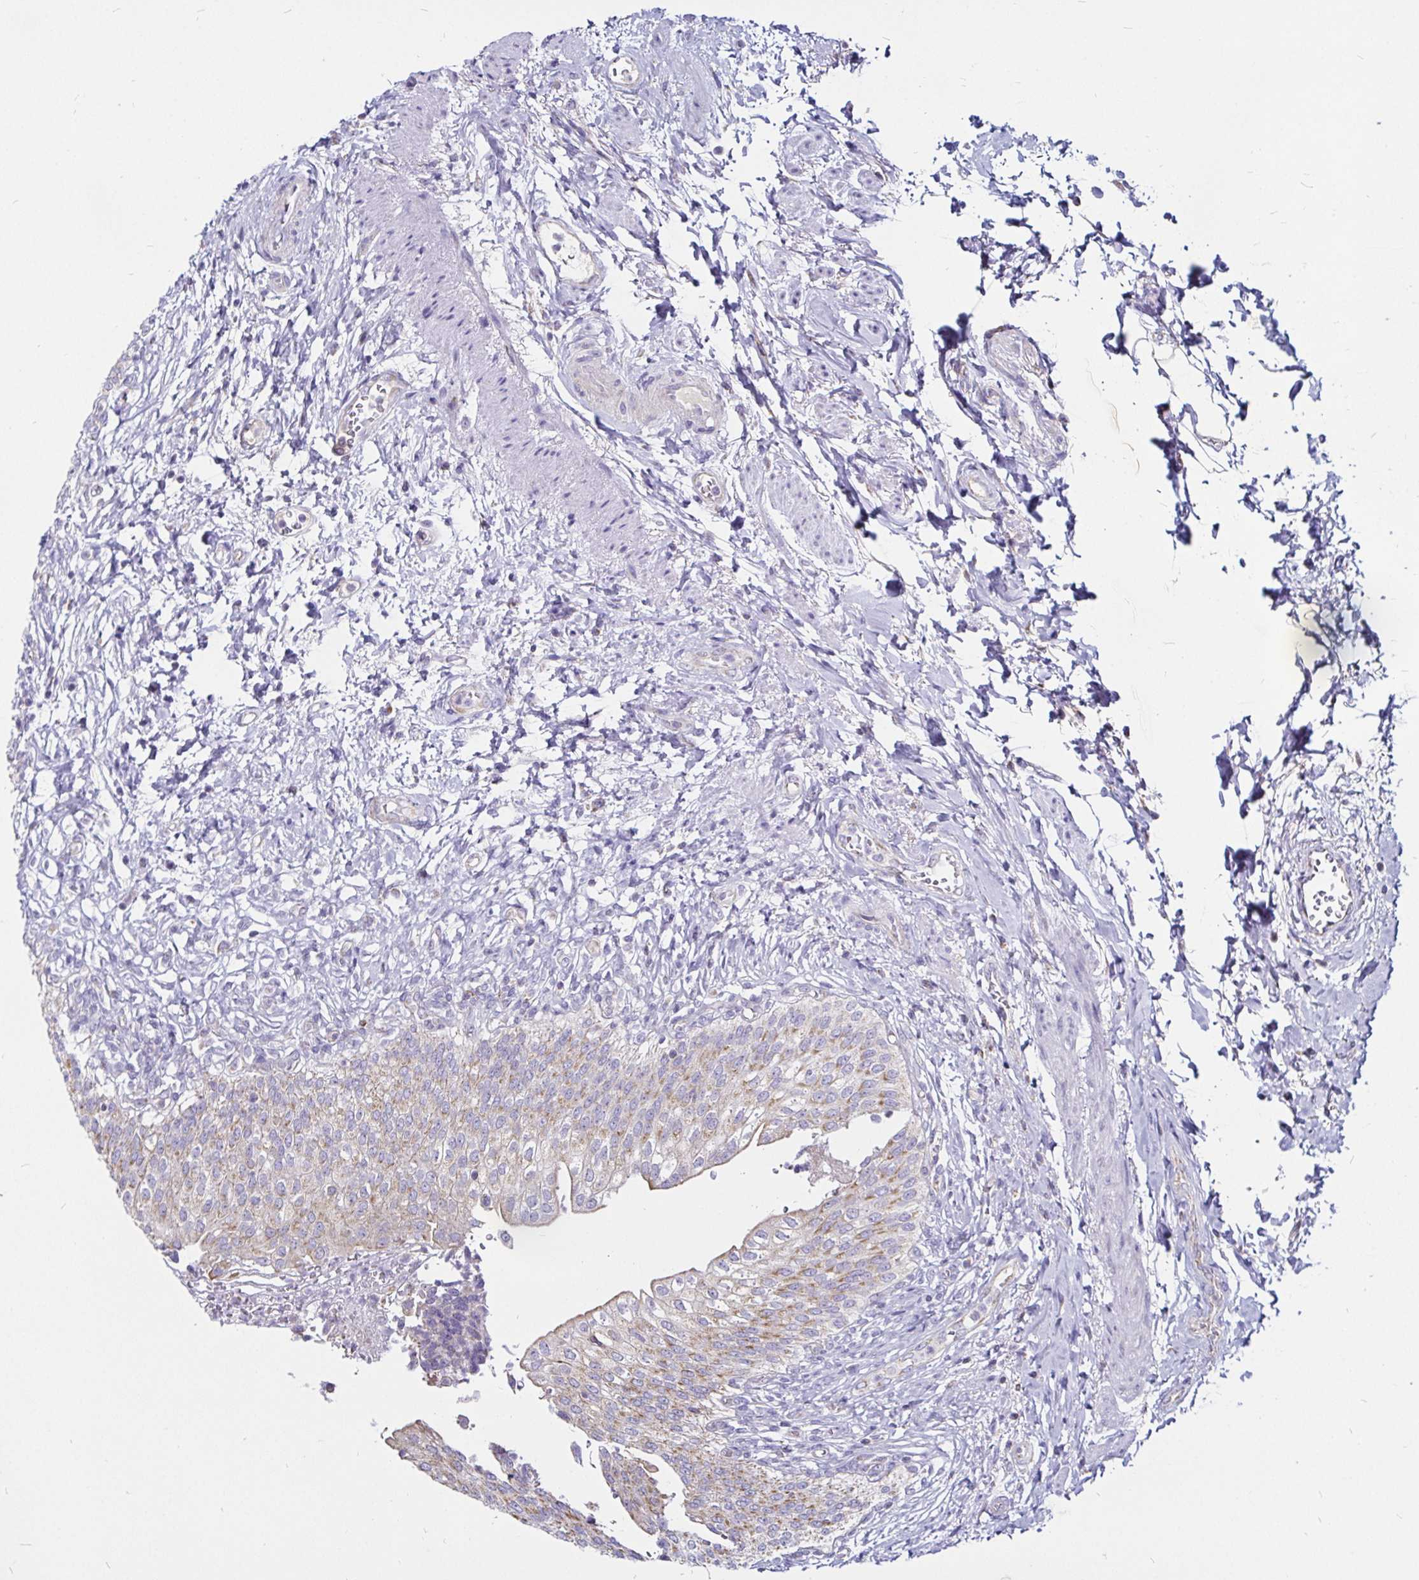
{"staining": {"intensity": "weak", "quantity": "25%-75%", "location": "cytoplasmic/membranous"}, "tissue": "urinary bladder", "cell_type": "Urothelial cells", "image_type": "normal", "snomed": [{"axis": "morphology", "description": "Normal tissue, NOS"}, {"axis": "topography", "description": "Urinary bladder"}, {"axis": "topography", "description": "Peripheral nerve tissue"}], "caption": "Urinary bladder stained with immunohistochemistry exhibits weak cytoplasmic/membranous staining in approximately 25%-75% of urothelial cells. Using DAB (brown) and hematoxylin (blue) stains, captured at high magnification using brightfield microscopy.", "gene": "PGAM2", "patient": {"sex": "female", "age": 60}}